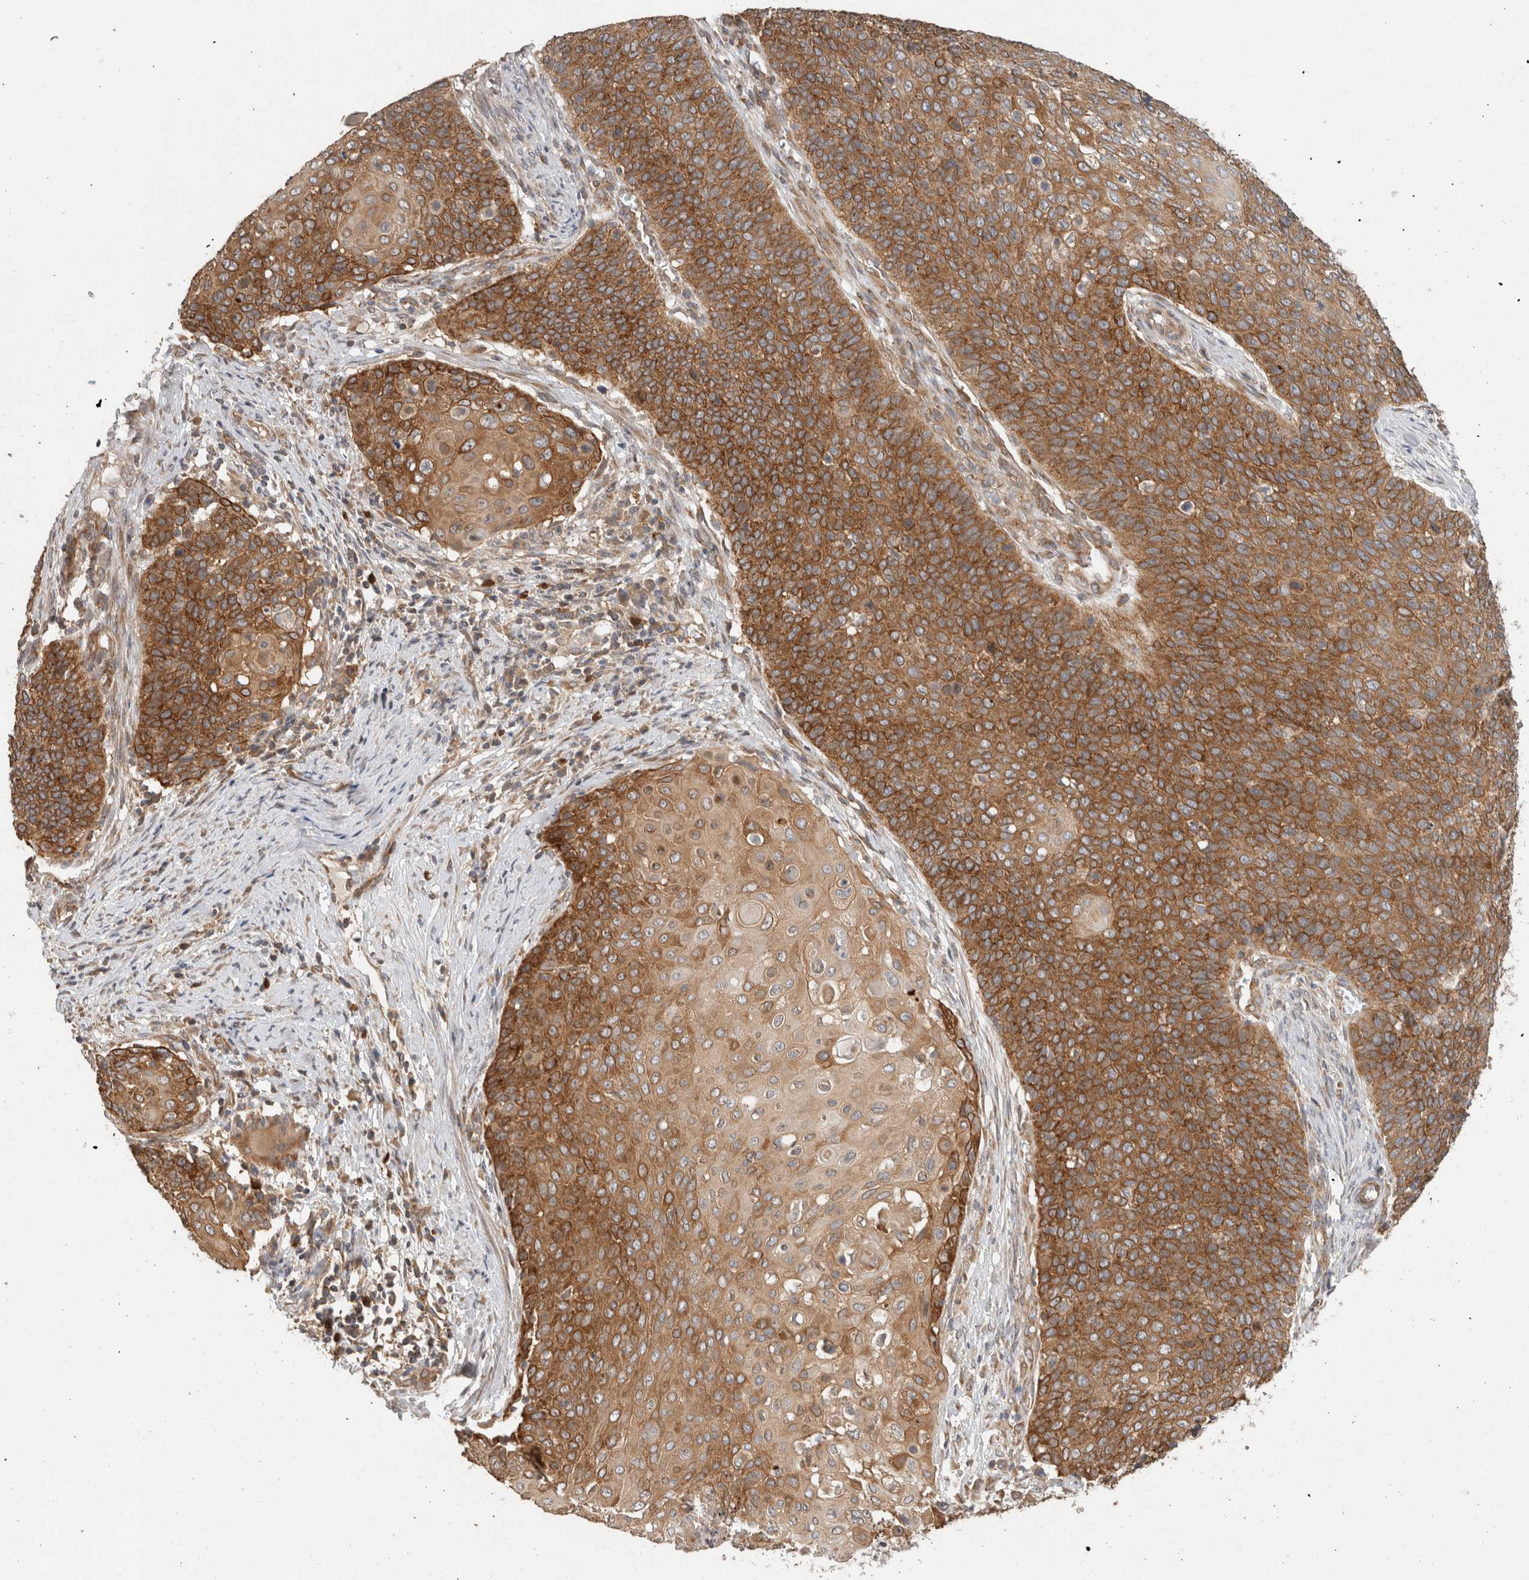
{"staining": {"intensity": "moderate", "quantity": ">75%", "location": "cytoplasmic/membranous"}, "tissue": "cervical cancer", "cell_type": "Tumor cells", "image_type": "cancer", "snomed": [{"axis": "morphology", "description": "Squamous cell carcinoma, NOS"}, {"axis": "topography", "description": "Cervix"}], "caption": "Squamous cell carcinoma (cervical) stained with IHC shows moderate cytoplasmic/membranous positivity in about >75% of tumor cells. (IHC, brightfield microscopy, high magnification).", "gene": "PUM1", "patient": {"sex": "female", "age": 39}}